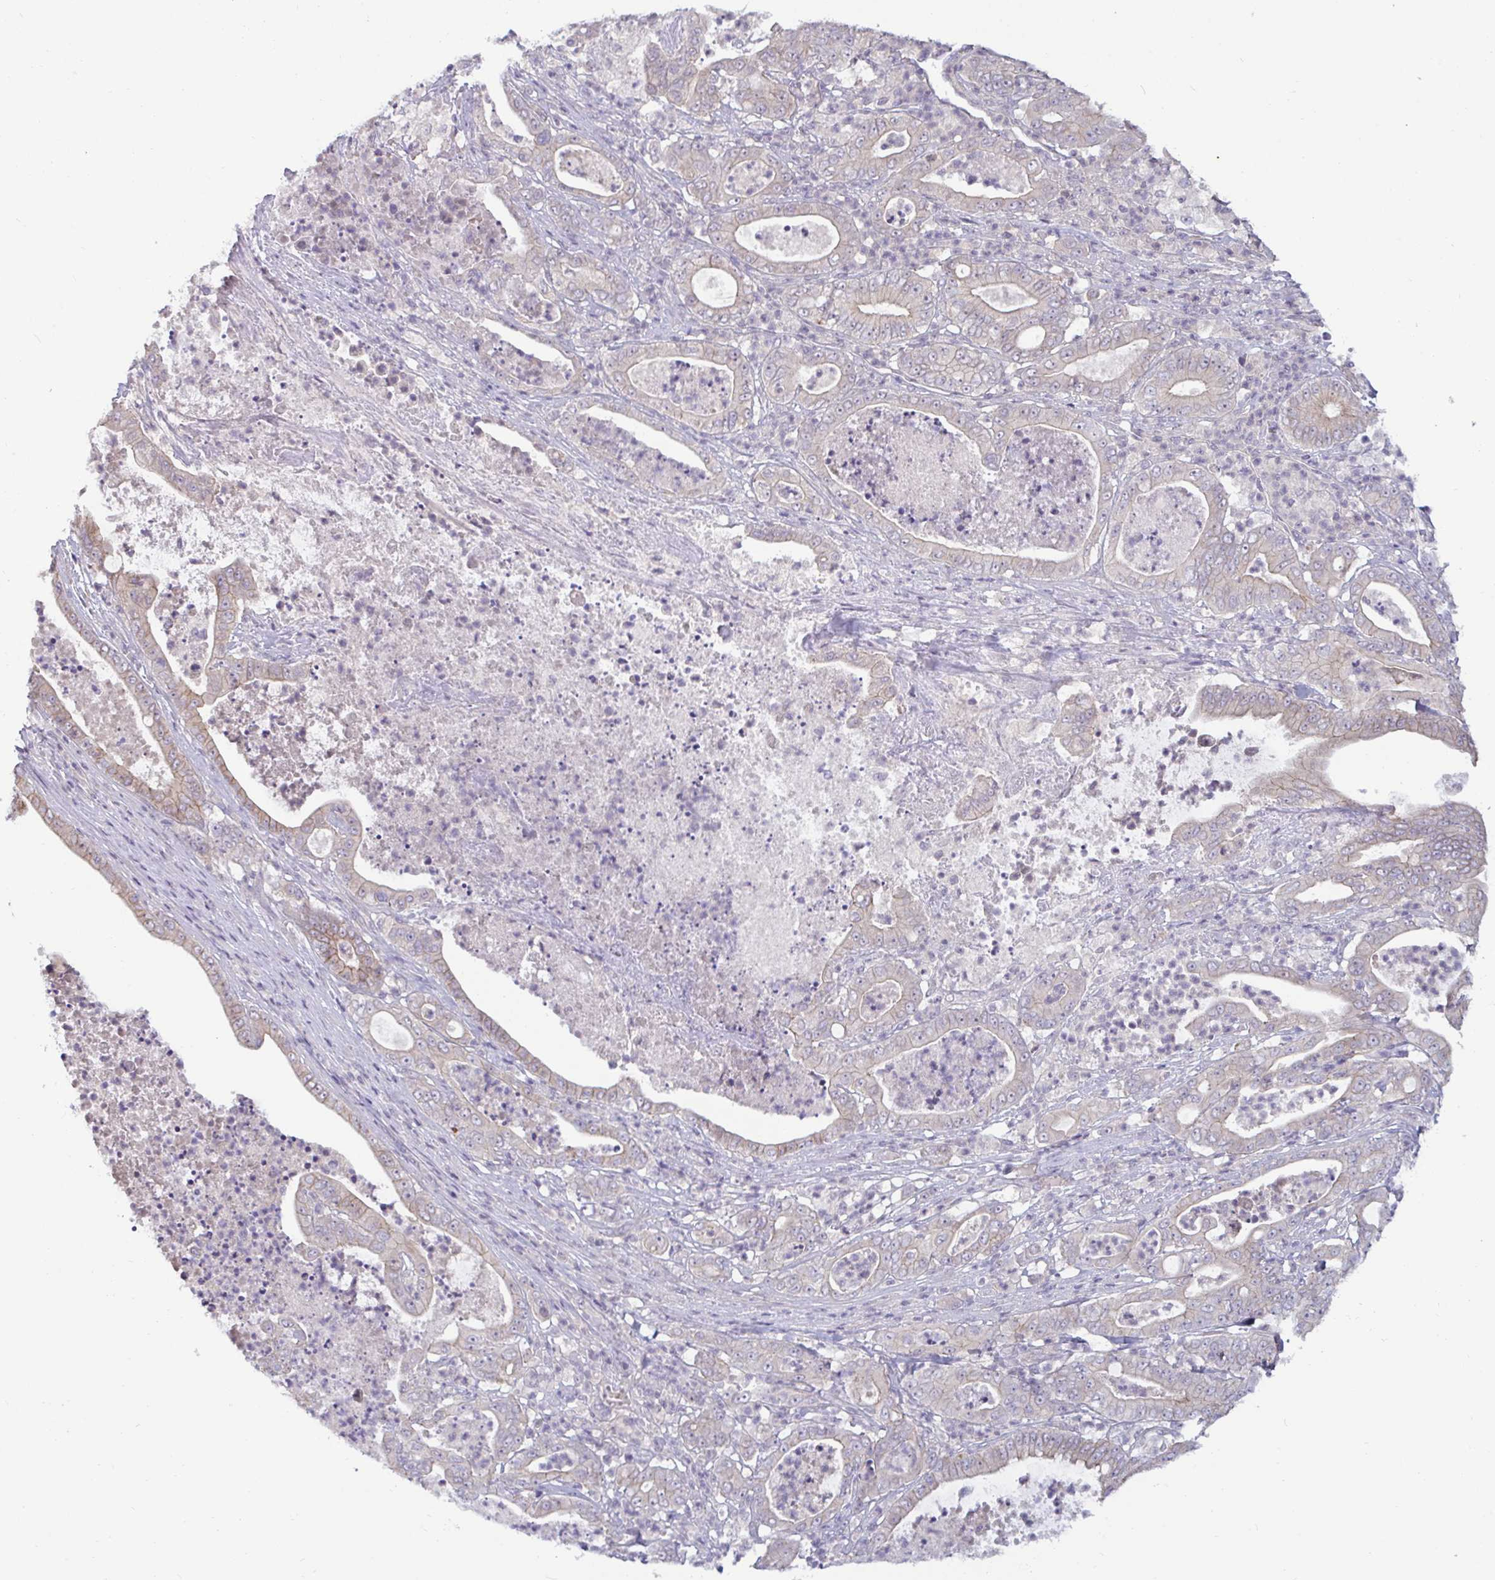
{"staining": {"intensity": "weak", "quantity": "25%-75%", "location": "cytoplasmic/membranous"}, "tissue": "pancreatic cancer", "cell_type": "Tumor cells", "image_type": "cancer", "snomed": [{"axis": "morphology", "description": "Adenocarcinoma, NOS"}, {"axis": "topography", "description": "Pancreas"}], "caption": "Pancreatic cancer stained with a protein marker demonstrates weak staining in tumor cells.", "gene": "GSTM1", "patient": {"sex": "male", "age": 71}}